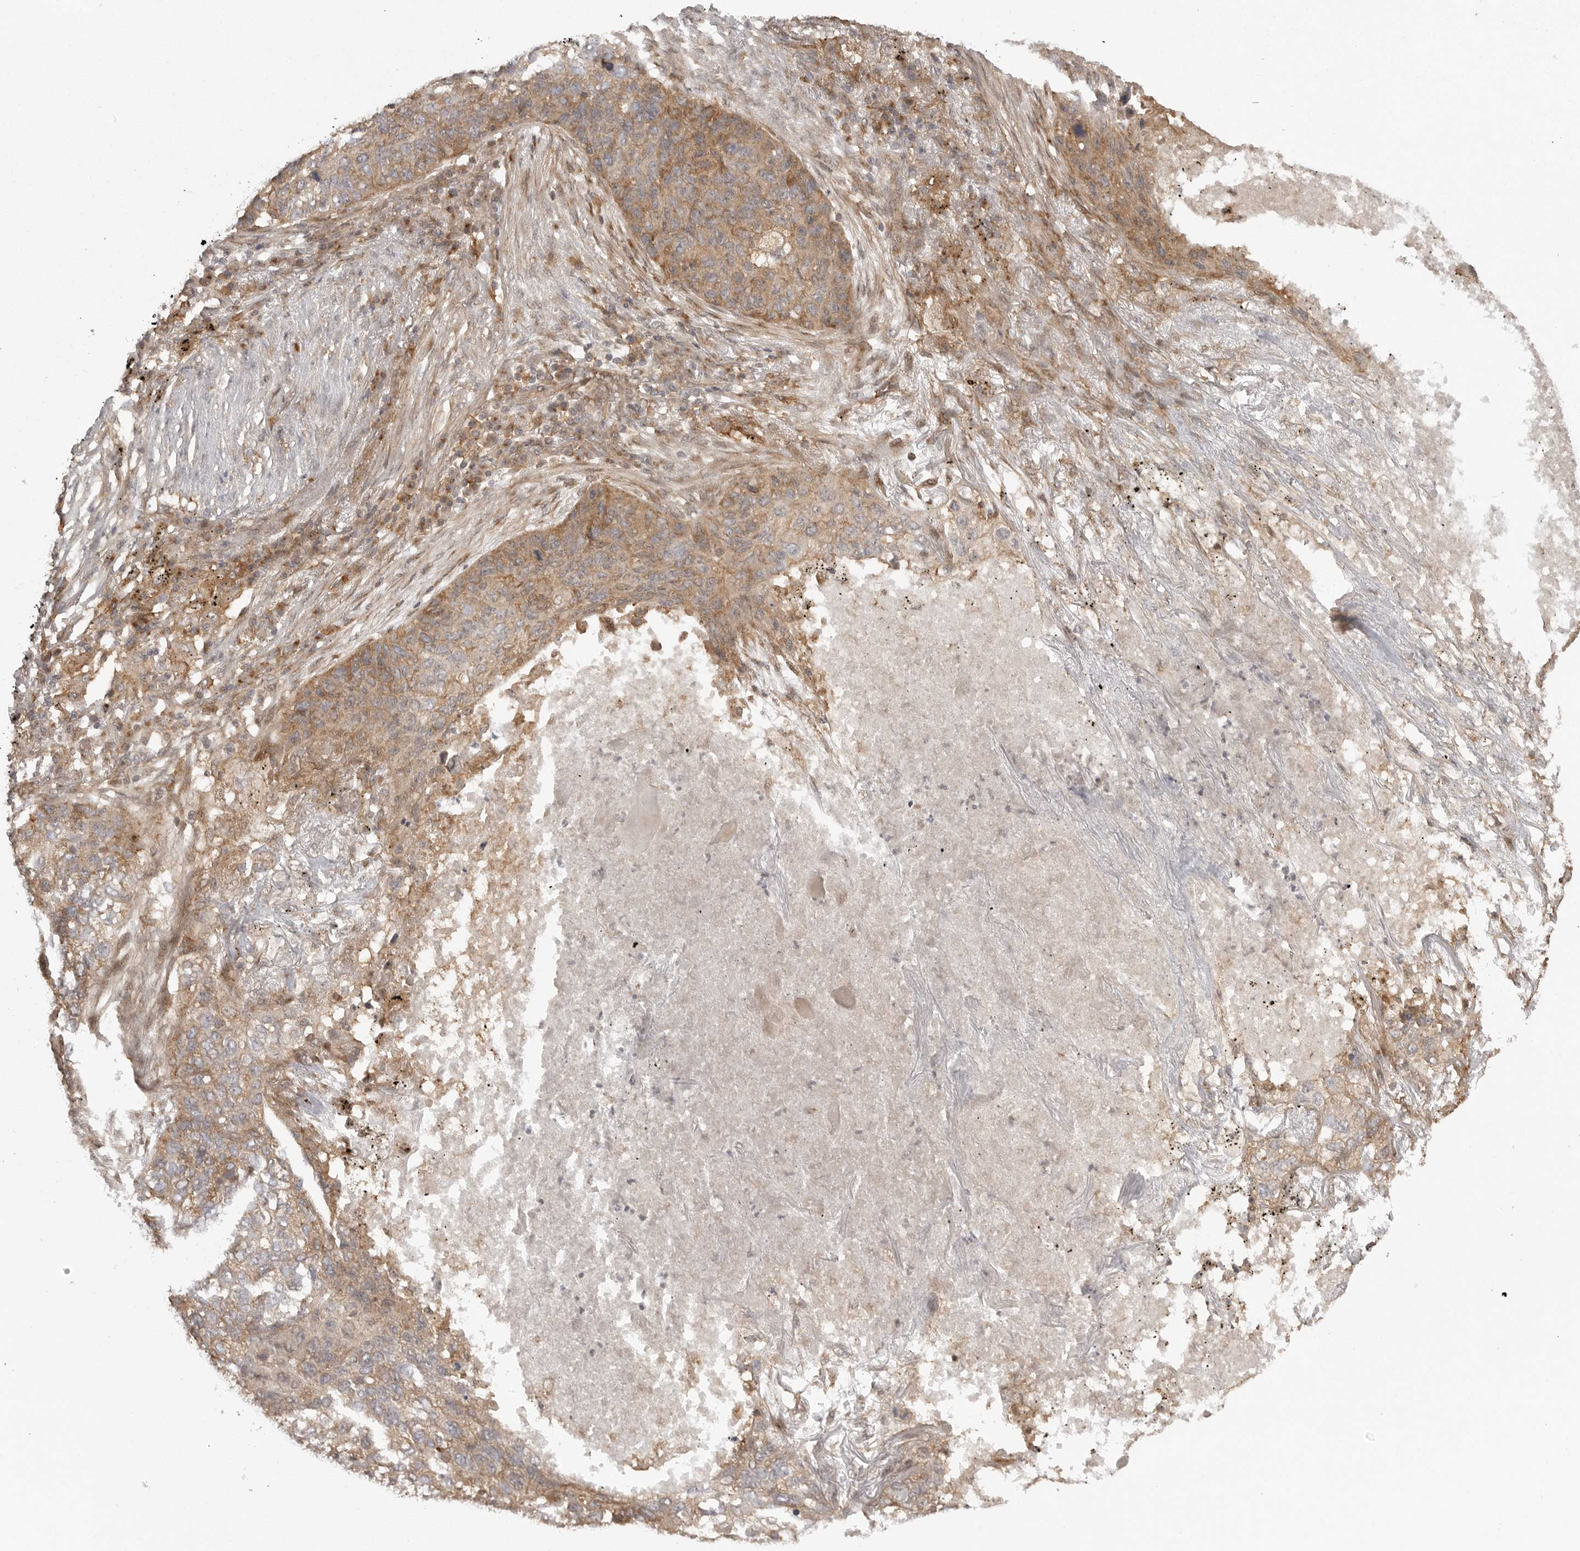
{"staining": {"intensity": "moderate", "quantity": ">75%", "location": "cytoplasmic/membranous"}, "tissue": "lung cancer", "cell_type": "Tumor cells", "image_type": "cancer", "snomed": [{"axis": "morphology", "description": "Squamous cell carcinoma, NOS"}, {"axis": "topography", "description": "Lung"}], "caption": "Lung cancer (squamous cell carcinoma) stained with immunohistochemistry (IHC) displays moderate cytoplasmic/membranous expression in approximately >75% of tumor cells.", "gene": "FAT3", "patient": {"sex": "female", "age": 63}}